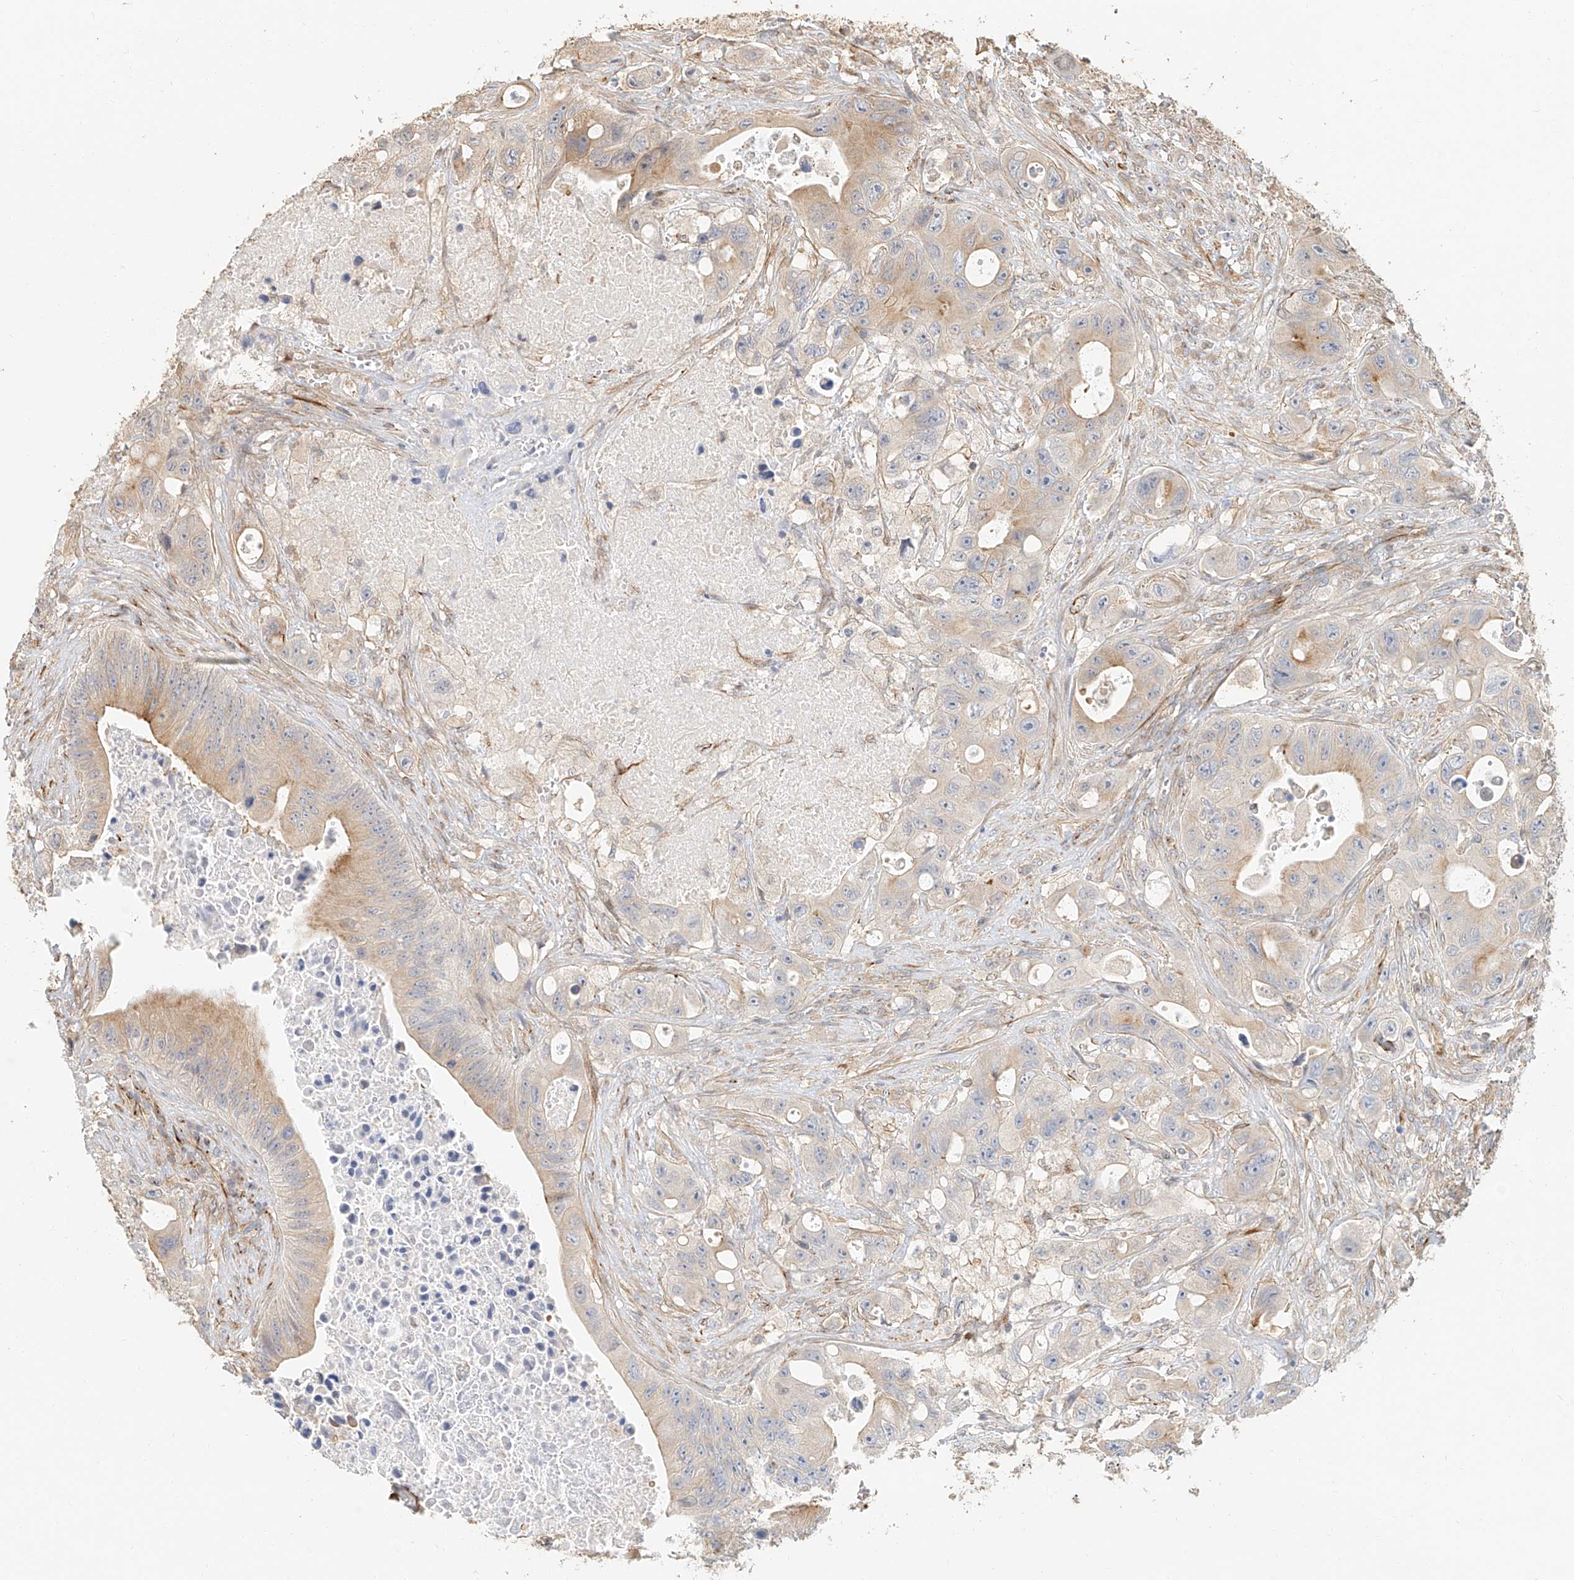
{"staining": {"intensity": "moderate", "quantity": "<25%", "location": "cytoplasmic/membranous"}, "tissue": "colorectal cancer", "cell_type": "Tumor cells", "image_type": "cancer", "snomed": [{"axis": "morphology", "description": "Adenocarcinoma, NOS"}, {"axis": "topography", "description": "Colon"}], "caption": "IHC (DAB) staining of adenocarcinoma (colorectal) reveals moderate cytoplasmic/membranous protein positivity in about <25% of tumor cells. The staining was performed using DAB to visualize the protein expression in brown, while the nuclei were stained in blue with hematoxylin (Magnification: 20x).", "gene": "NAP1L1", "patient": {"sex": "female", "age": 46}}